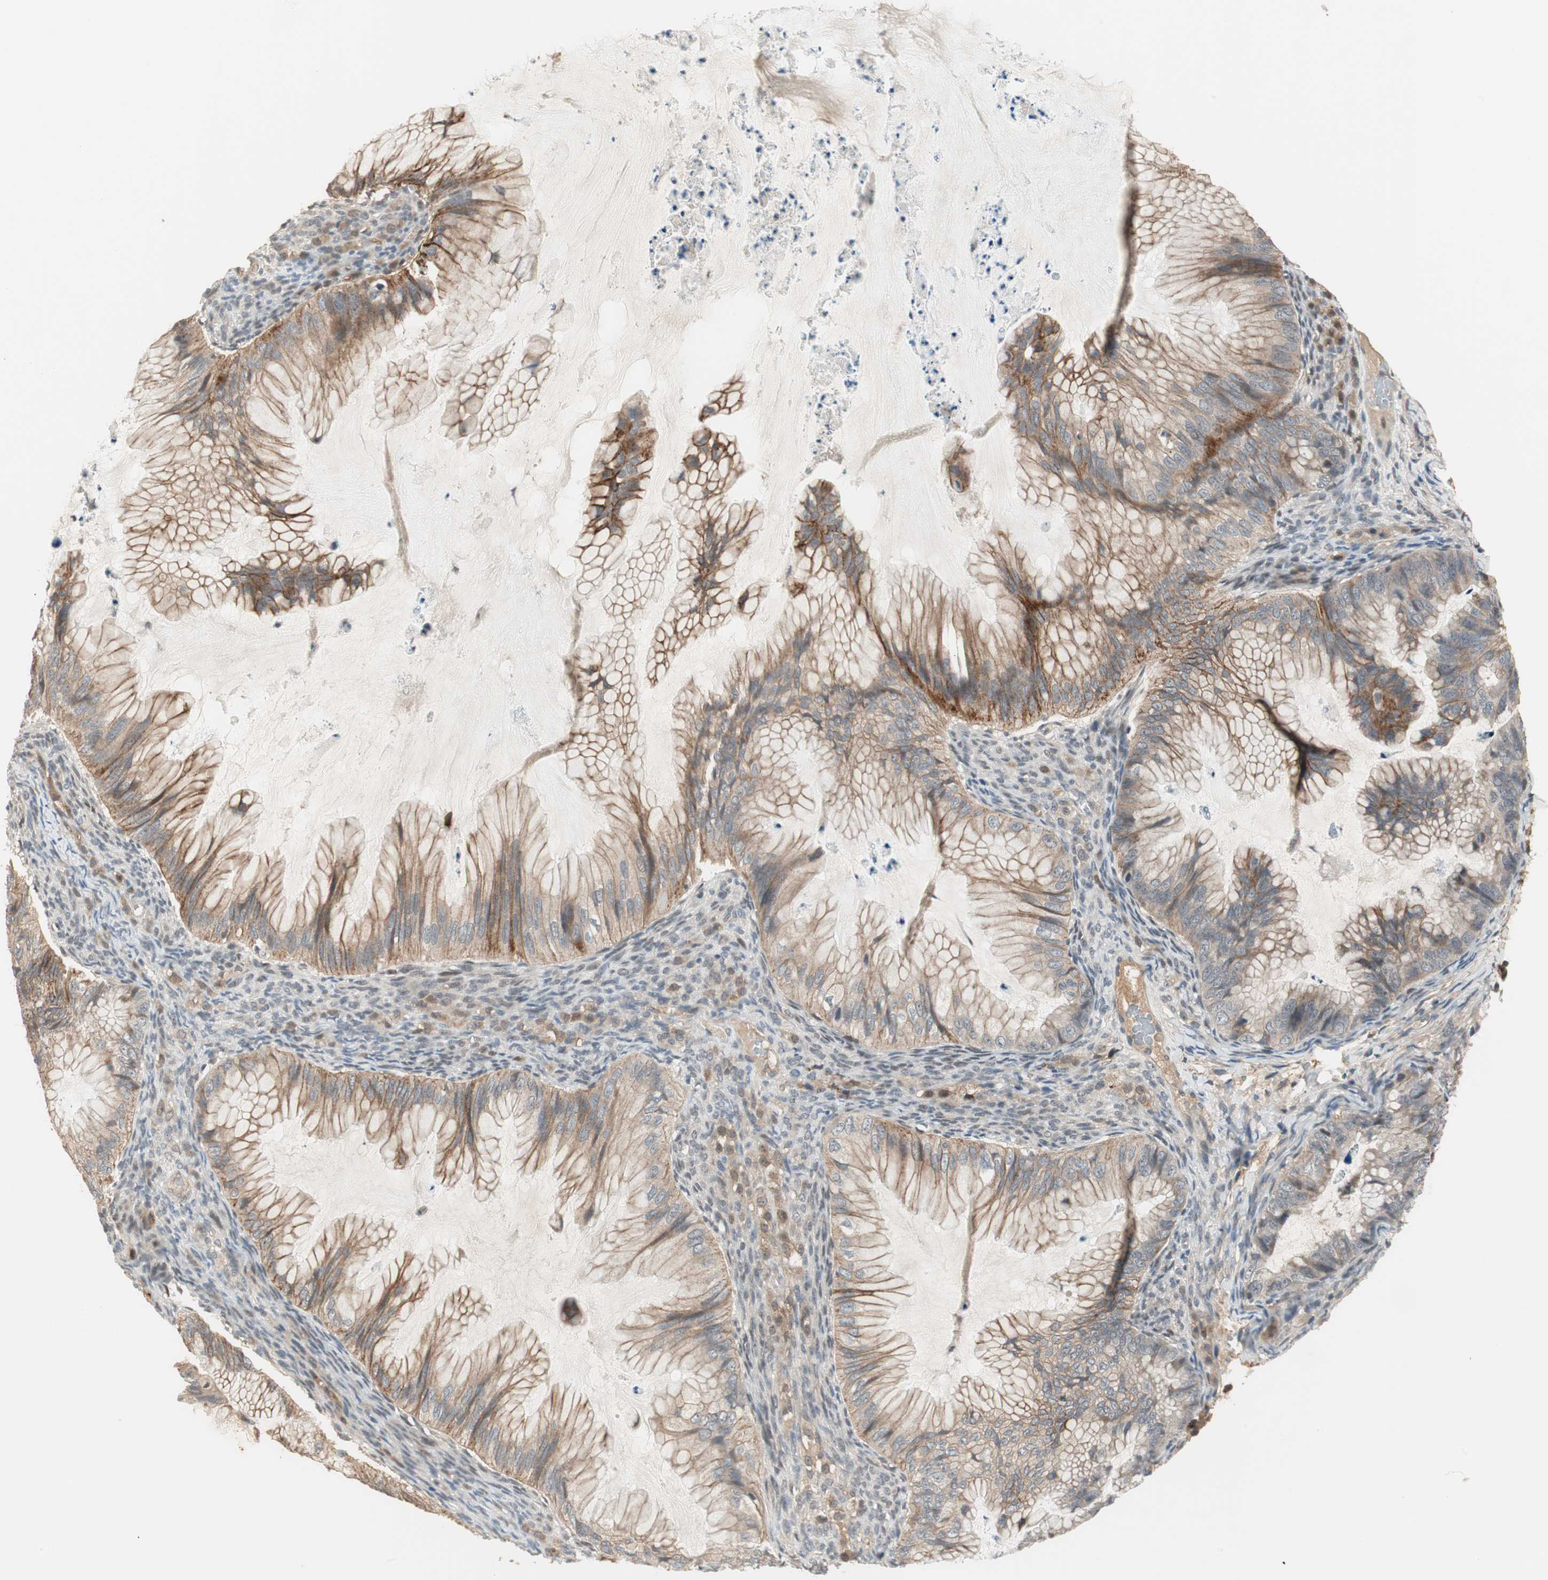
{"staining": {"intensity": "moderate", "quantity": "25%-75%", "location": "cytoplasmic/membranous"}, "tissue": "ovarian cancer", "cell_type": "Tumor cells", "image_type": "cancer", "snomed": [{"axis": "morphology", "description": "Cystadenocarcinoma, mucinous, NOS"}, {"axis": "topography", "description": "Ovary"}], "caption": "Mucinous cystadenocarcinoma (ovarian) stained with DAB immunohistochemistry demonstrates medium levels of moderate cytoplasmic/membranous positivity in about 25%-75% of tumor cells. (Stains: DAB (3,3'-diaminobenzidine) in brown, nuclei in blue, Microscopy: brightfield microscopy at high magnification).", "gene": "RNGTT", "patient": {"sex": "female", "age": 36}}